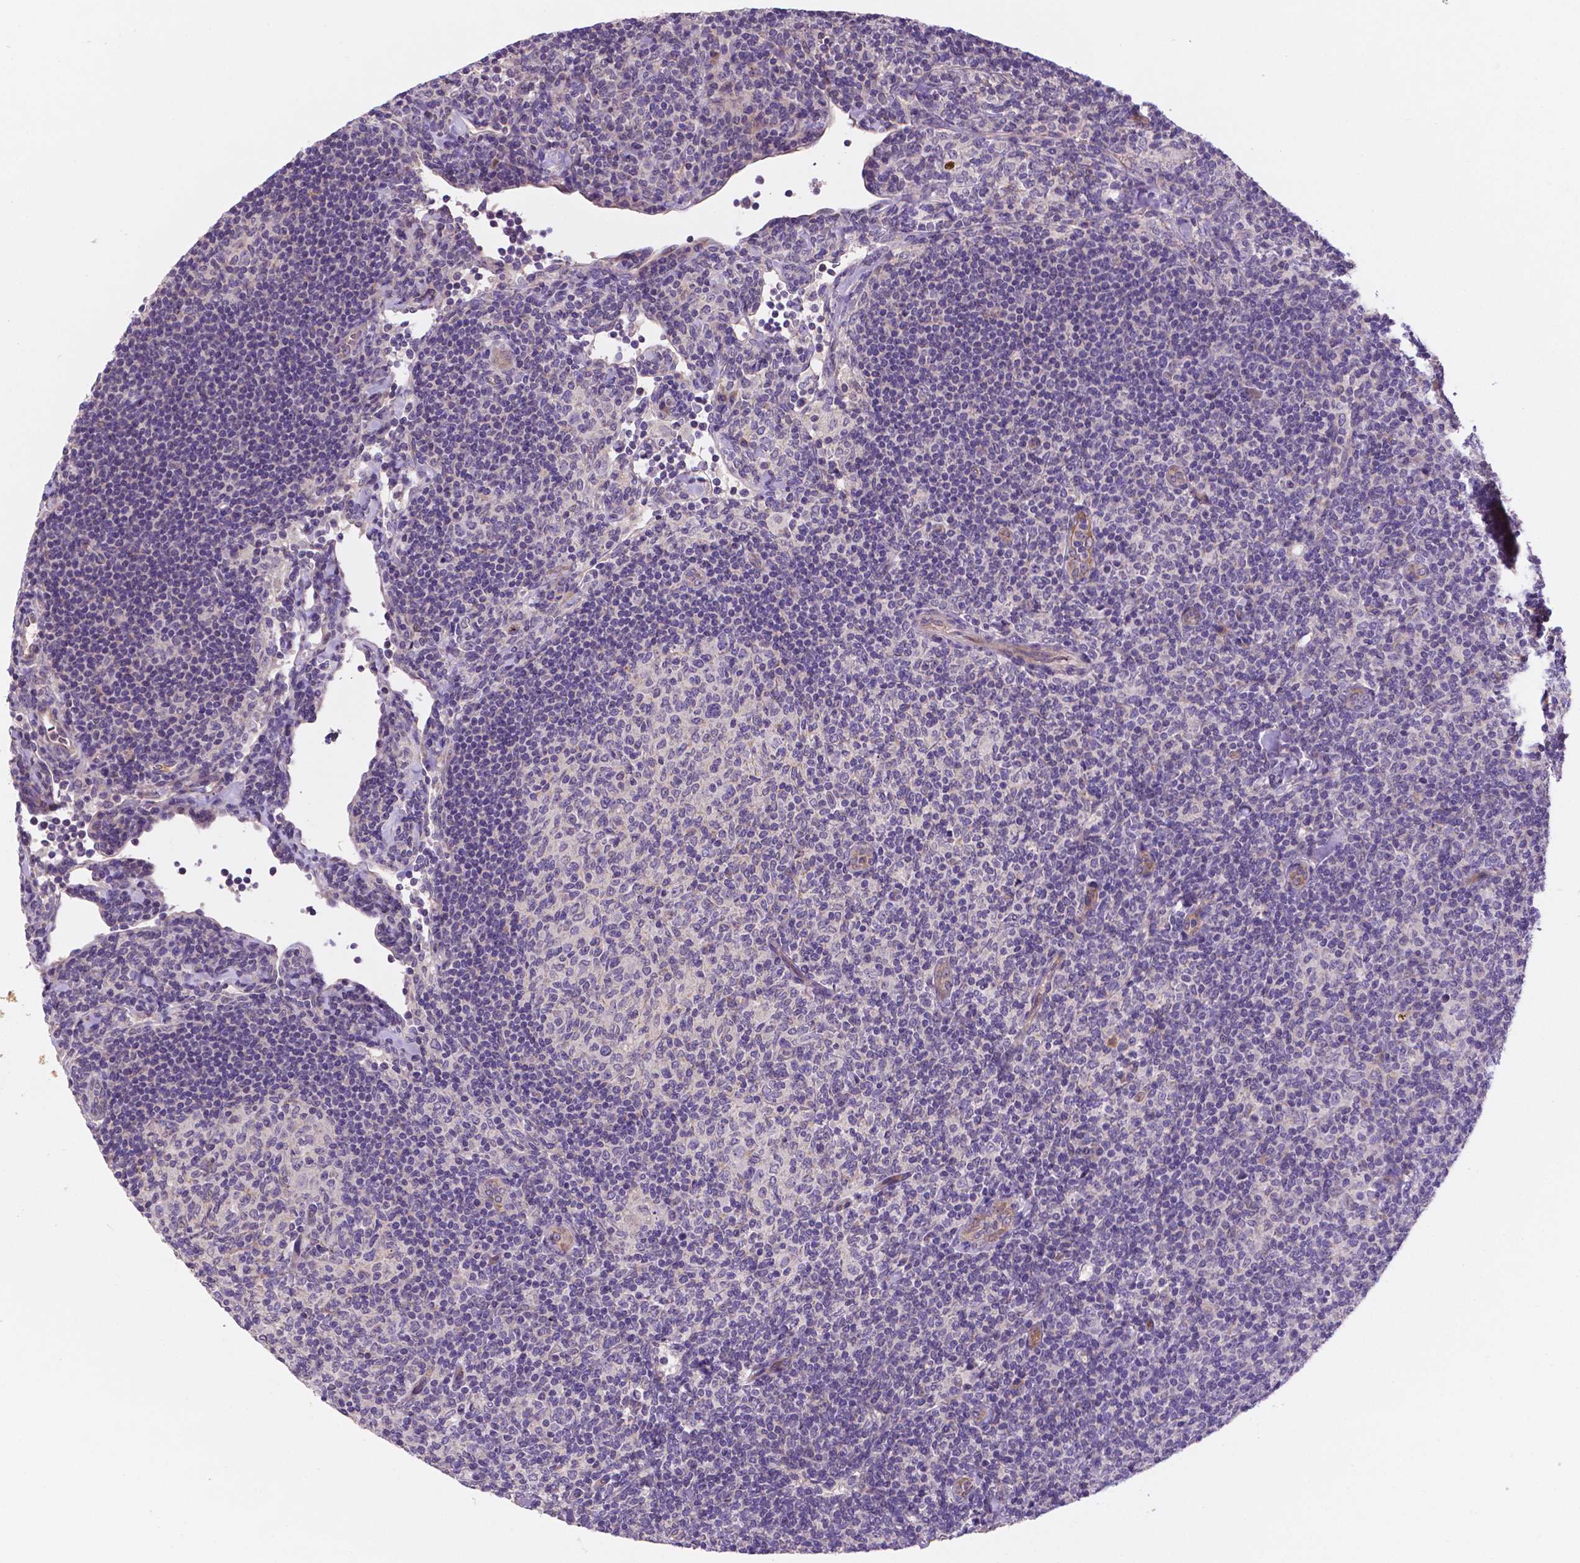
{"staining": {"intensity": "negative", "quantity": "none", "location": "none"}, "tissue": "lymphoma", "cell_type": "Tumor cells", "image_type": "cancer", "snomed": [{"axis": "morphology", "description": "Malignant lymphoma, non-Hodgkin's type, Low grade"}, {"axis": "topography", "description": "Lymph node"}], "caption": "Lymphoma stained for a protein using immunohistochemistry (IHC) demonstrates no staining tumor cells.", "gene": "TM4SF20", "patient": {"sex": "female", "age": 56}}